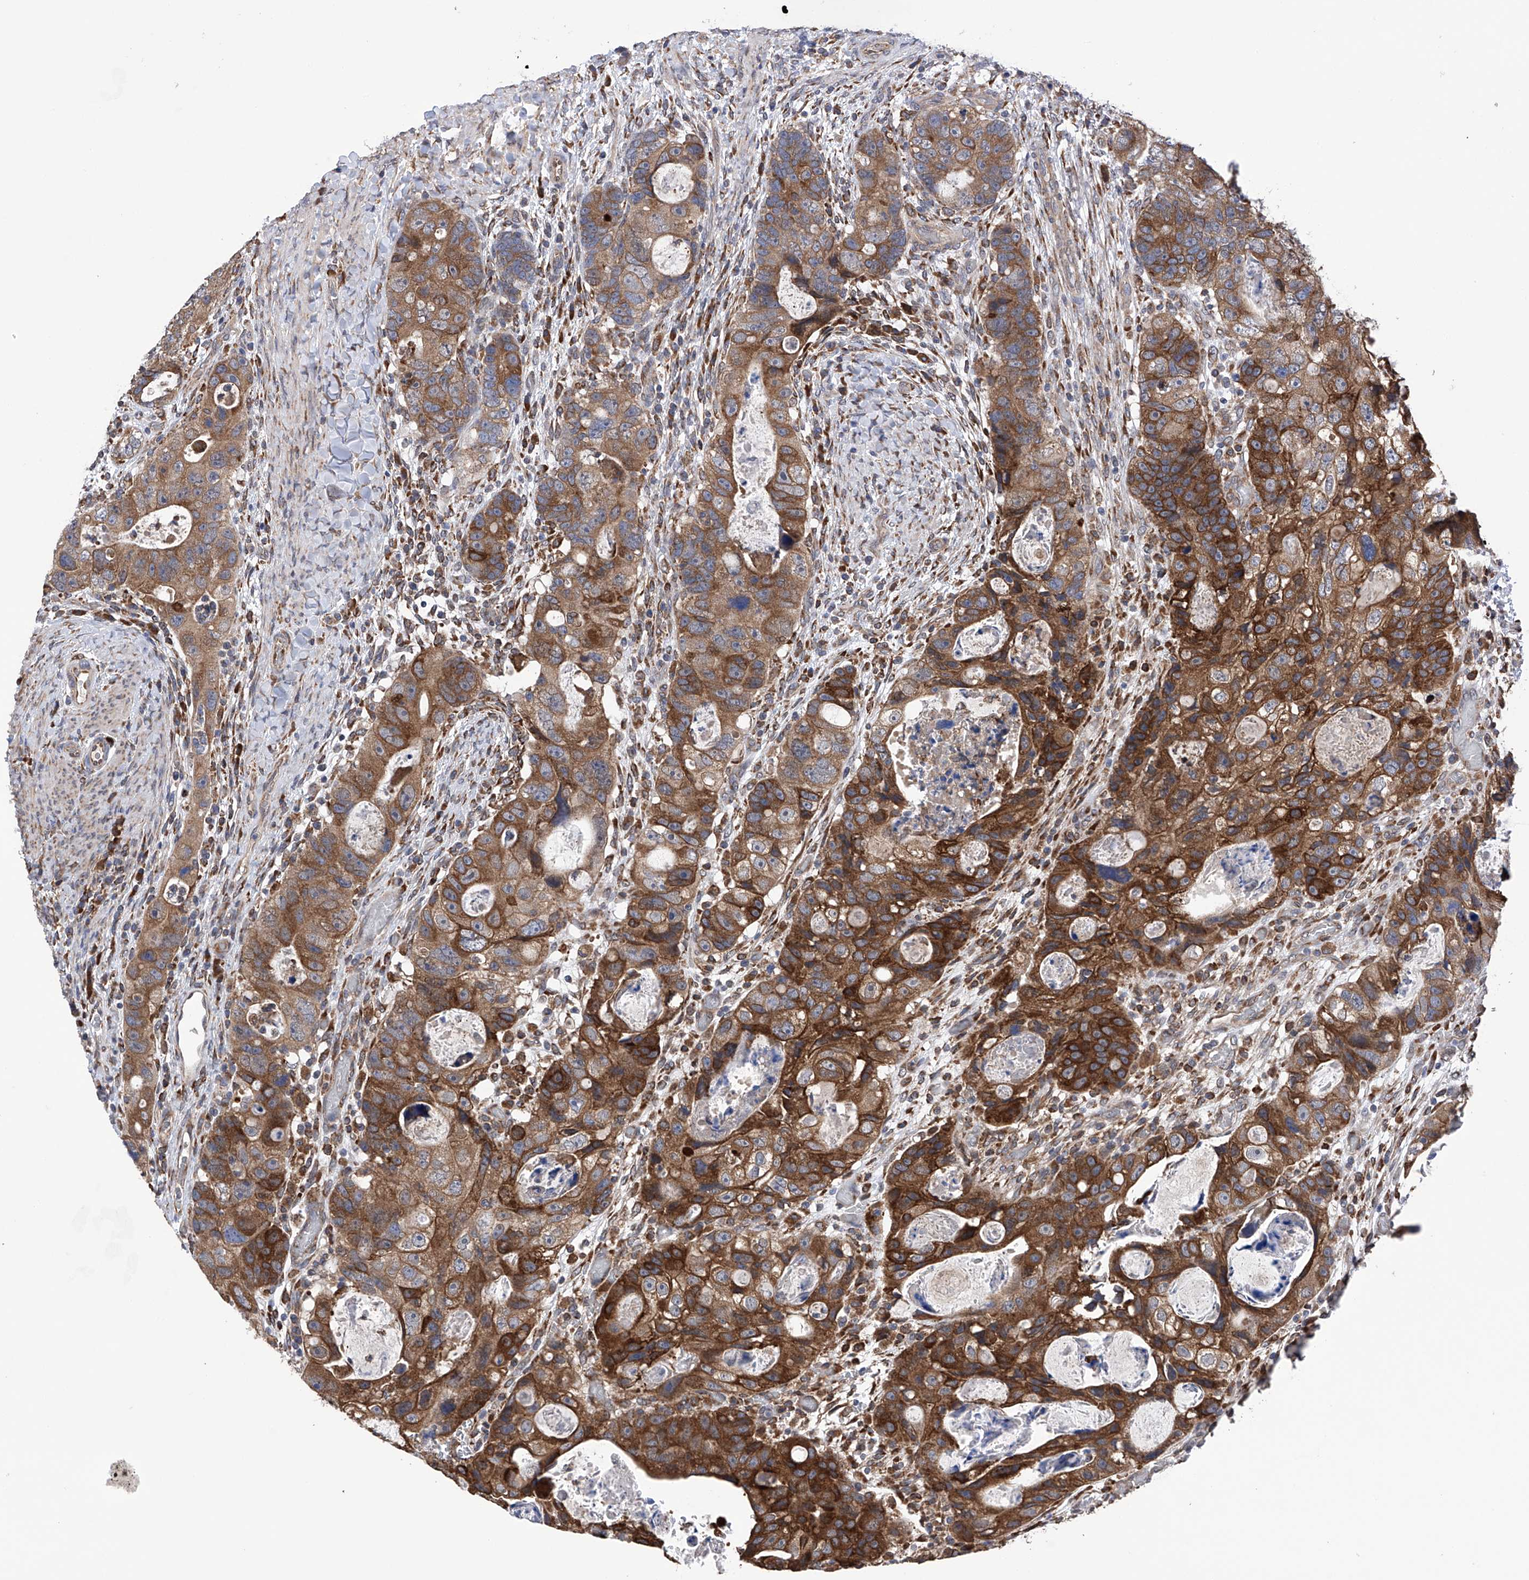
{"staining": {"intensity": "strong", "quantity": ">75%", "location": "cytoplasmic/membranous"}, "tissue": "colorectal cancer", "cell_type": "Tumor cells", "image_type": "cancer", "snomed": [{"axis": "morphology", "description": "Adenocarcinoma, NOS"}, {"axis": "topography", "description": "Rectum"}], "caption": "Strong cytoplasmic/membranous positivity for a protein is identified in about >75% of tumor cells of colorectal adenocarcinoma using IHC.", "gene": "DNAH8", "patient": {"sex": "male", "age": 59}}